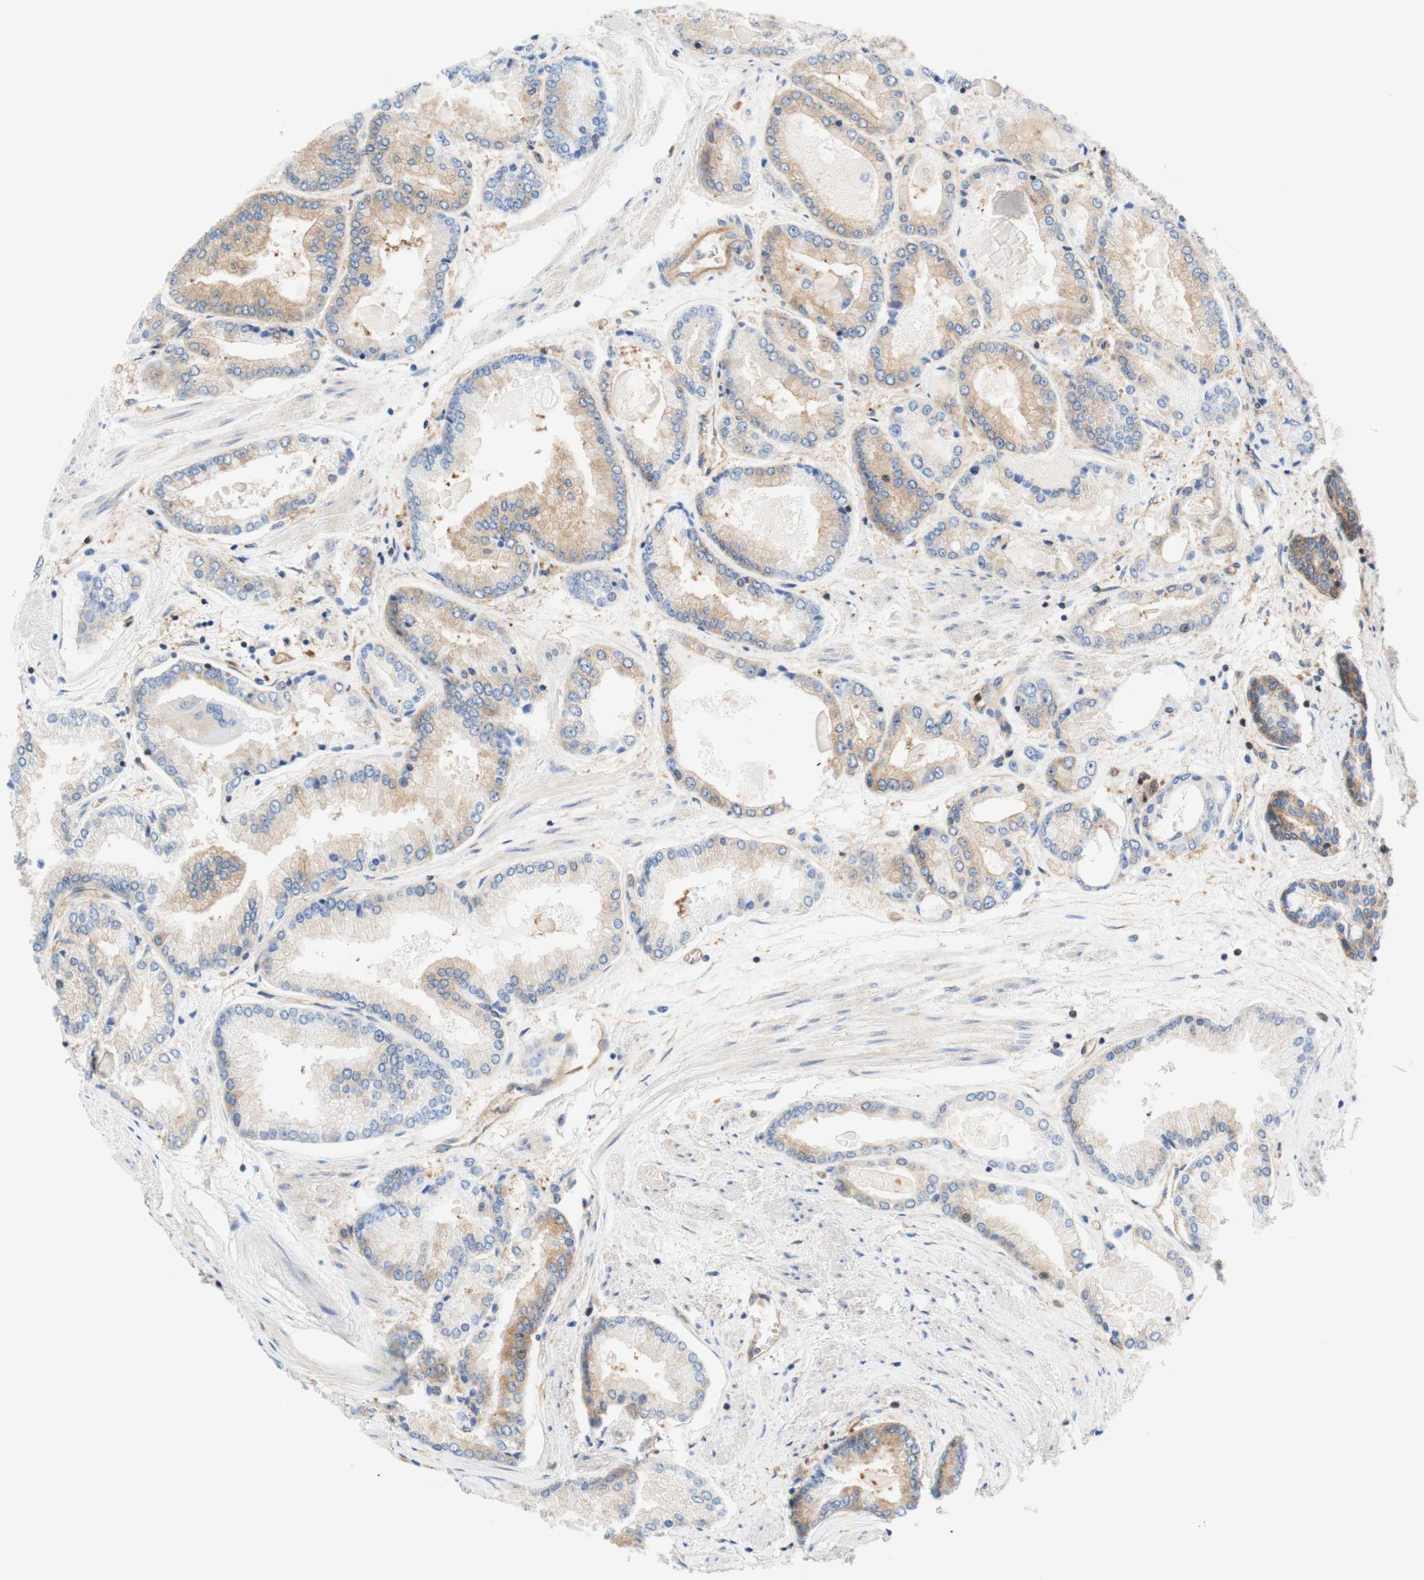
{"staining": {"intensity": "weak", "quantity": "25%-75%", "location": "cytoplasmic/membranous"}, "tissue": "prostate cancer", "cell_type": "Tumor cells", "image_type": "cancer", "snomed": [{"axis": "morphology", "description": "Adenocarcinoma, High grade"}, {"axis": "topography", "description": "Prostate"}], "caption": "A photomicrograph showing weak cytoplasmic/membranous expression in about 25%-75% of tumor cells in high-grade adenocarcinoma (prostate), as visualized by brown immunohistochemical staining.", "gene": "STOM", "patient": {"sex": "male", "age": 59}}